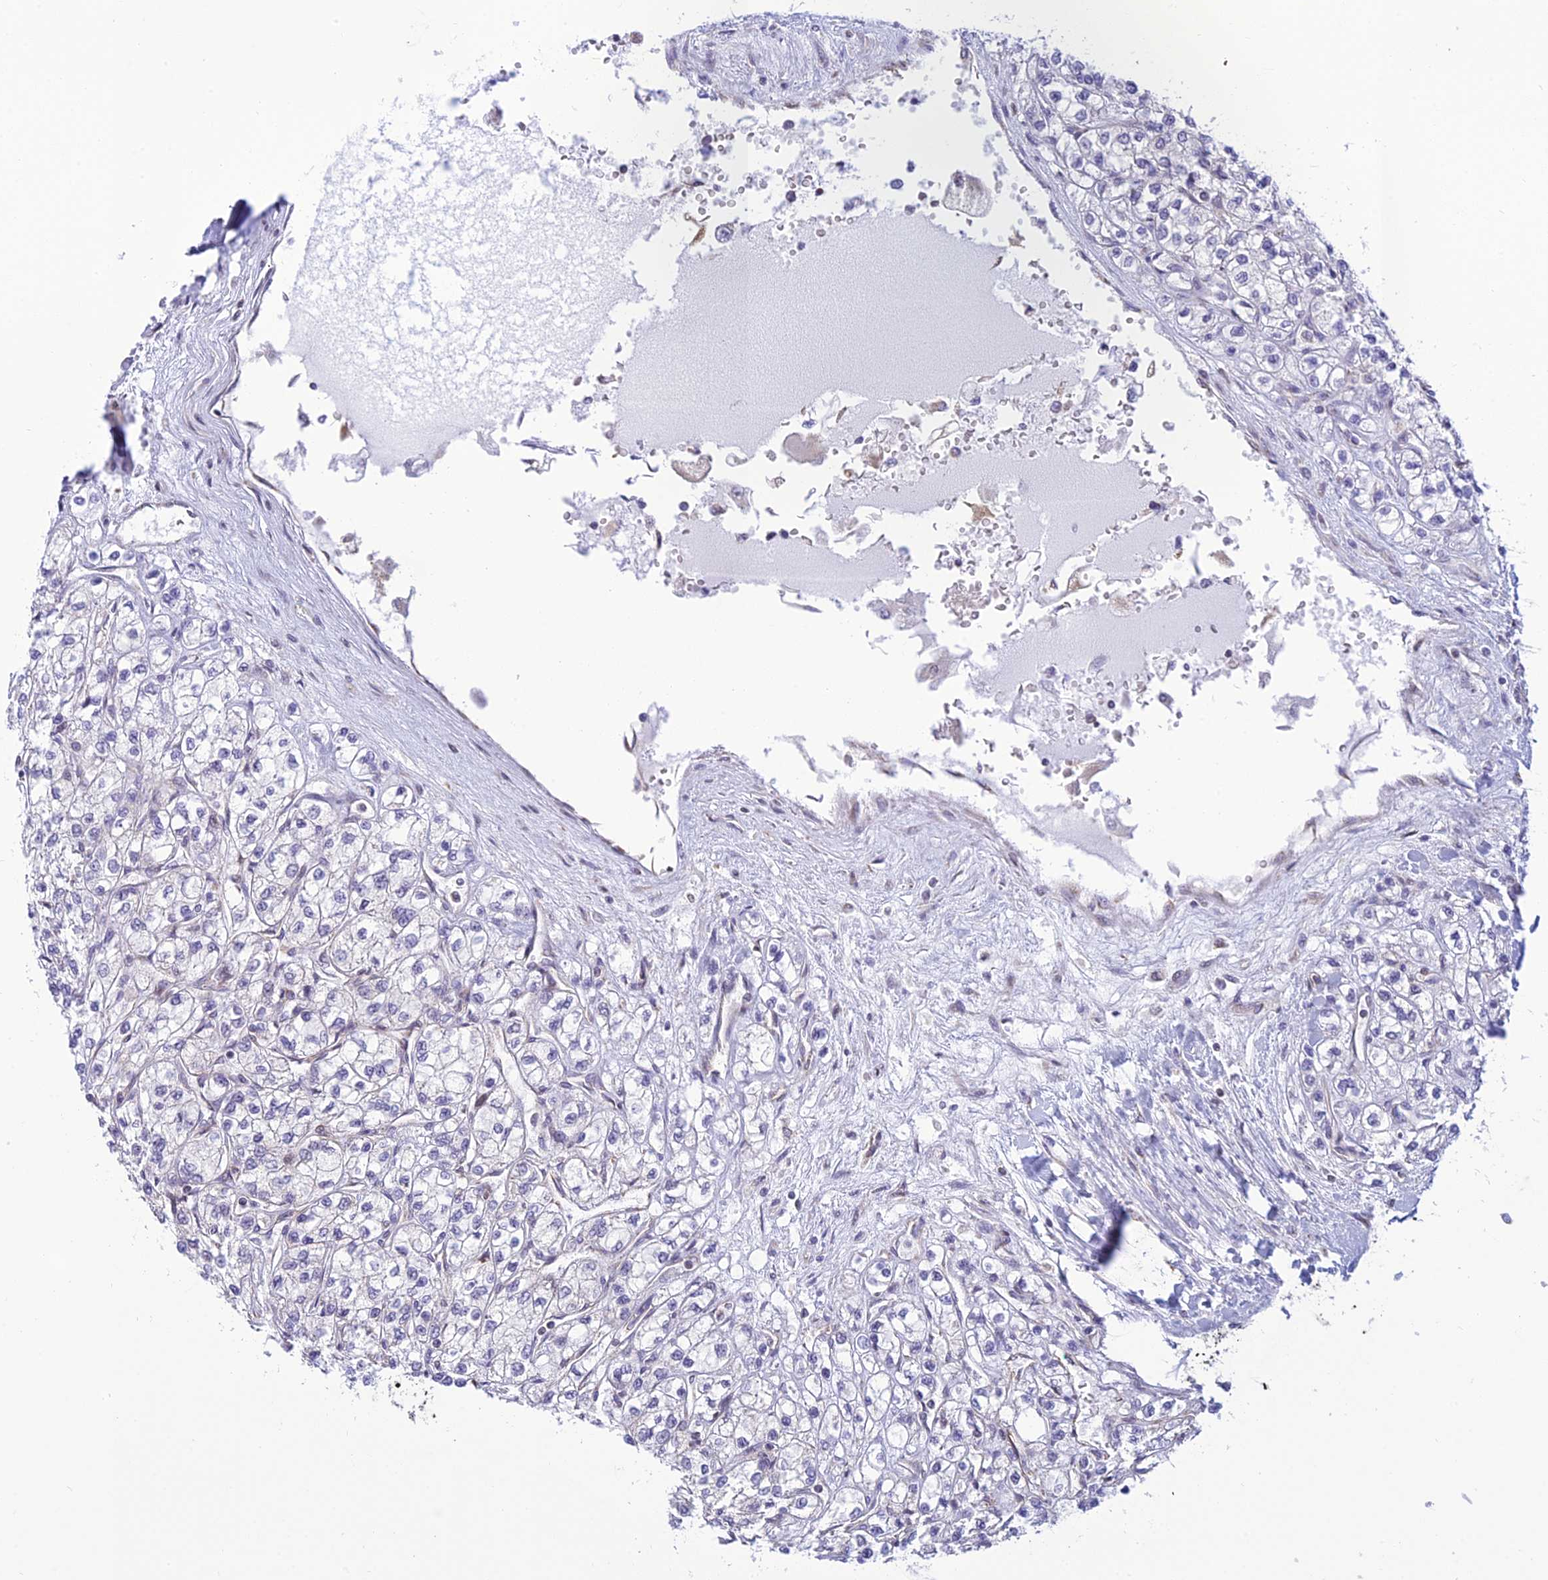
{"staining": {"intensity": "negative", "quantity": "none", "location": "none"}, "tissue": "renal cancer", "cell_type": "Tumor cells", "image_type": "cancer", "snomed": [{"axis": "morphology", "description": "Adenocarcinoma, NOS"}, {"axis": "topography", "description": "Kidney"}], "caption": "A histopathology image of renal cancer (adenocarcinoma) stained for a protein shows no brown staining in tumor cells.", "gene": "HOOK2", "patient": {"sex": "male", "age": 80}}